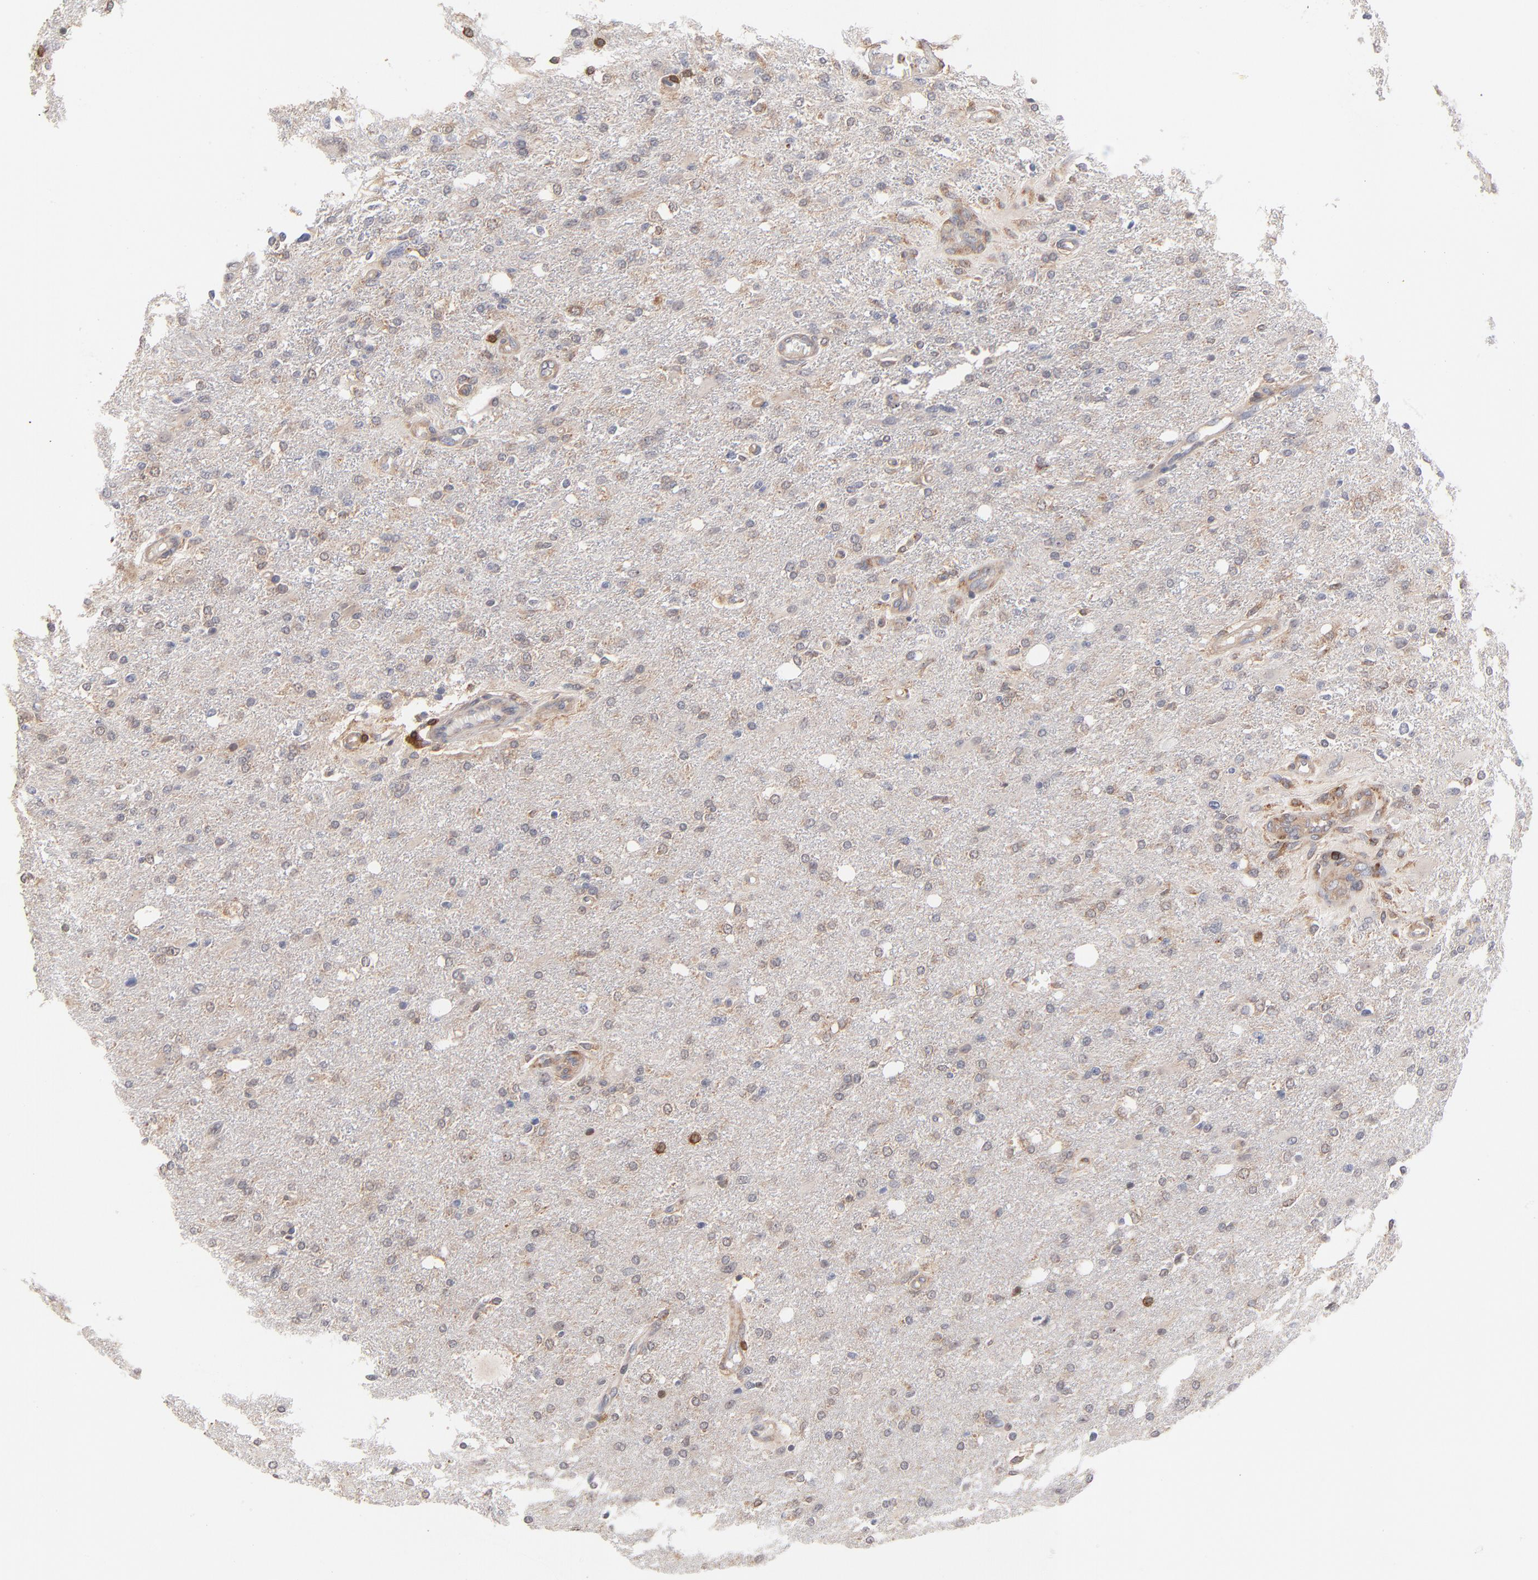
{"staining": {"intensity": "moderate", "quantity": "<25%", "location": "cytoplasmic/membranous"}, "tissue": "glioma", "cell_type": "Tumor cells", "image_type": "cancer", "snomed": [{"axis": "morphology", "description": "Glioma, malignant, High grade"}, {"axis": "topography", "description": "Cerebral cortex"}], "caption": "IHC histopathology image of human glioma stained for a protein (brown), which exhibits low levels of moderate cytoplasmic/membranous staining in about <25% of tumor cells.", "gene": "WIPF1", "patient": {"sex": "male", "age": 76}}